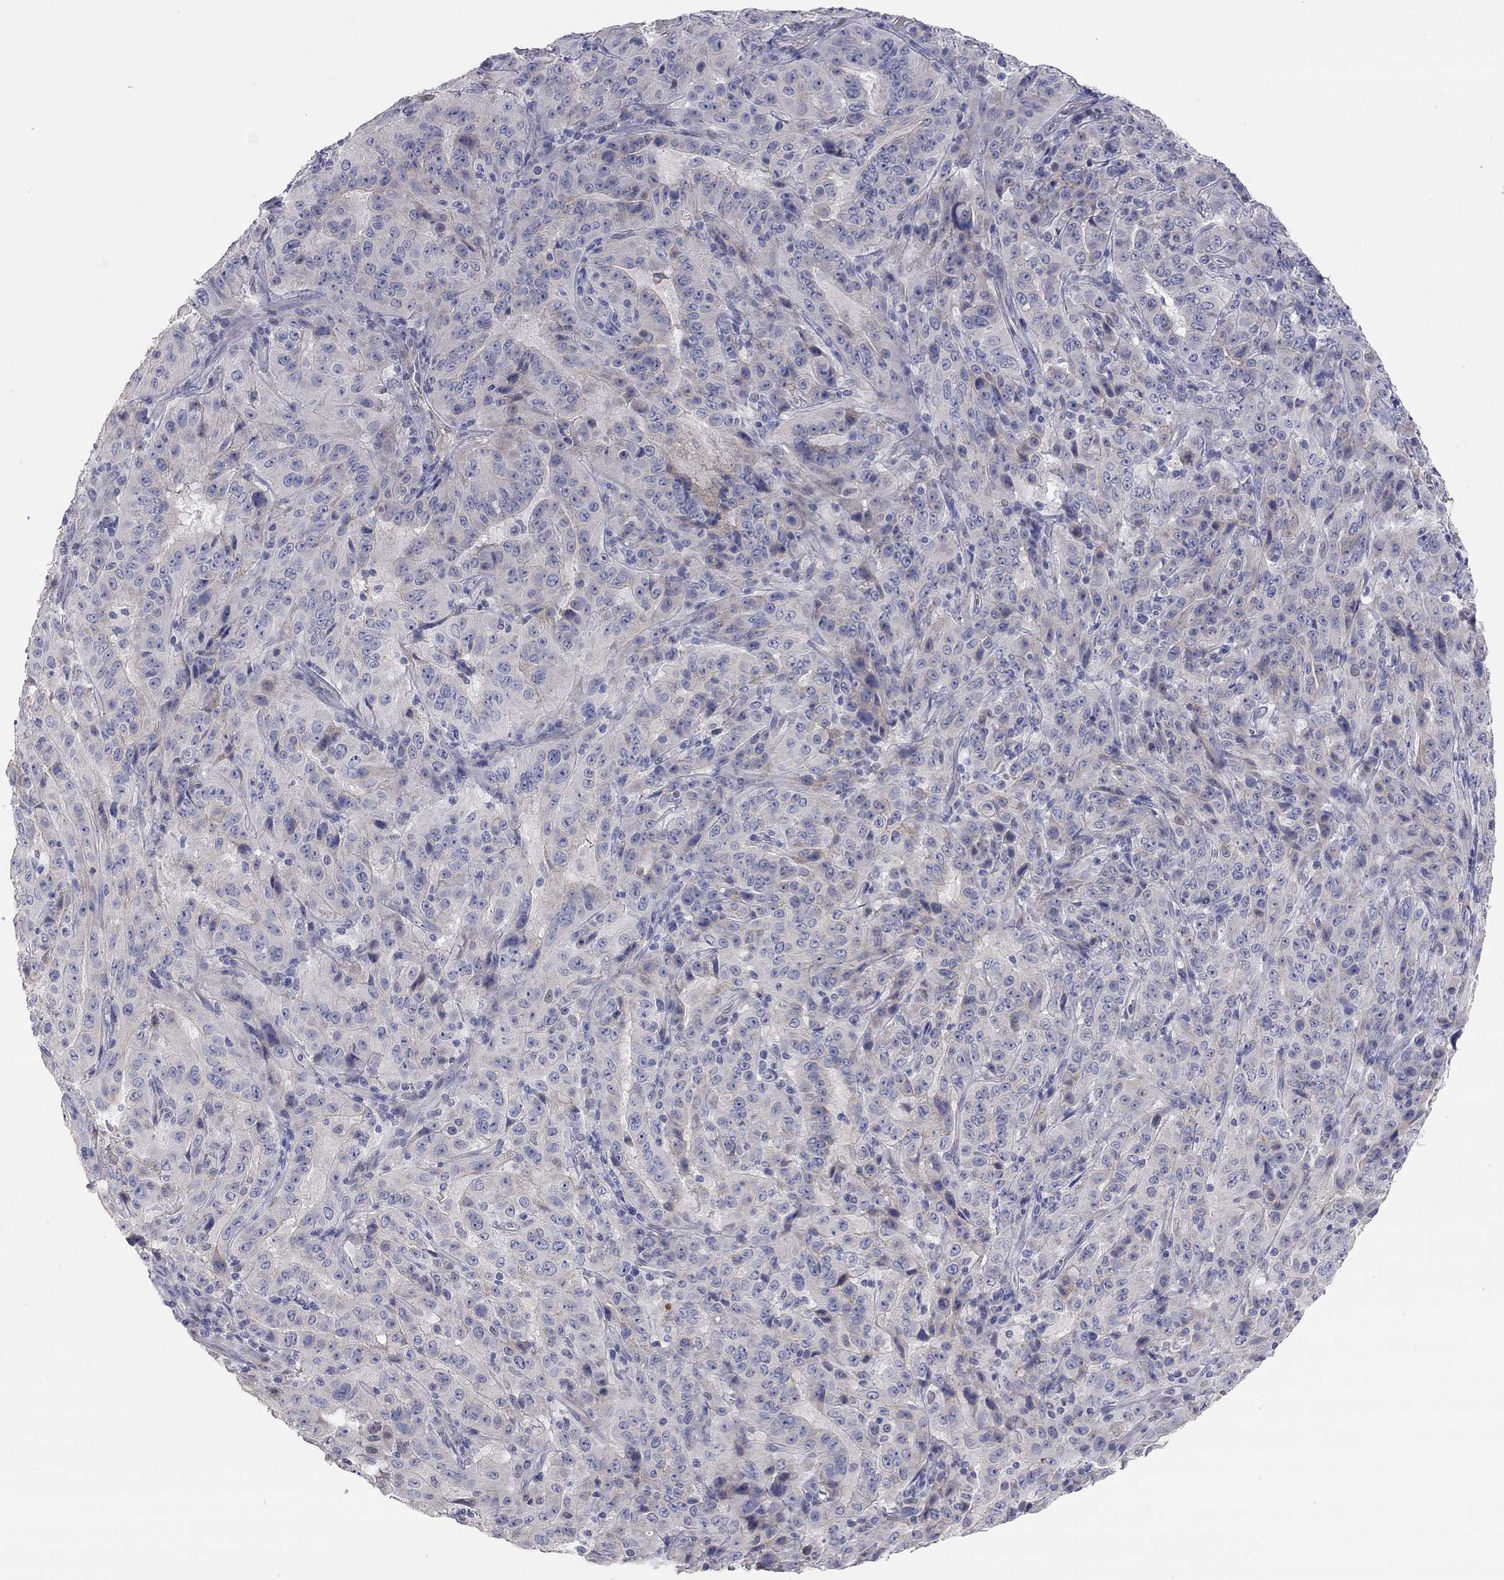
{"staining": {"intensity": "negative", "quantity": "none", "location": "none"}, "tissue": "pancreatic cancer", "cell_type": "Tumor cells", "image_type": "cancer", "snomed": [{"axis": "morphology", "description": "Adenocarcinoma, NOS"}, {"axis": "topography", "description": "Pancreas"}], "caption": "DAB immunohistochemical staining of pancreatic adenocarcinoma demonstrates no significant expression in tumor cells. Nuclei are stained in blue.", "gene": "PAPSS2", "patient": {"sex": "male", "age": 63}}